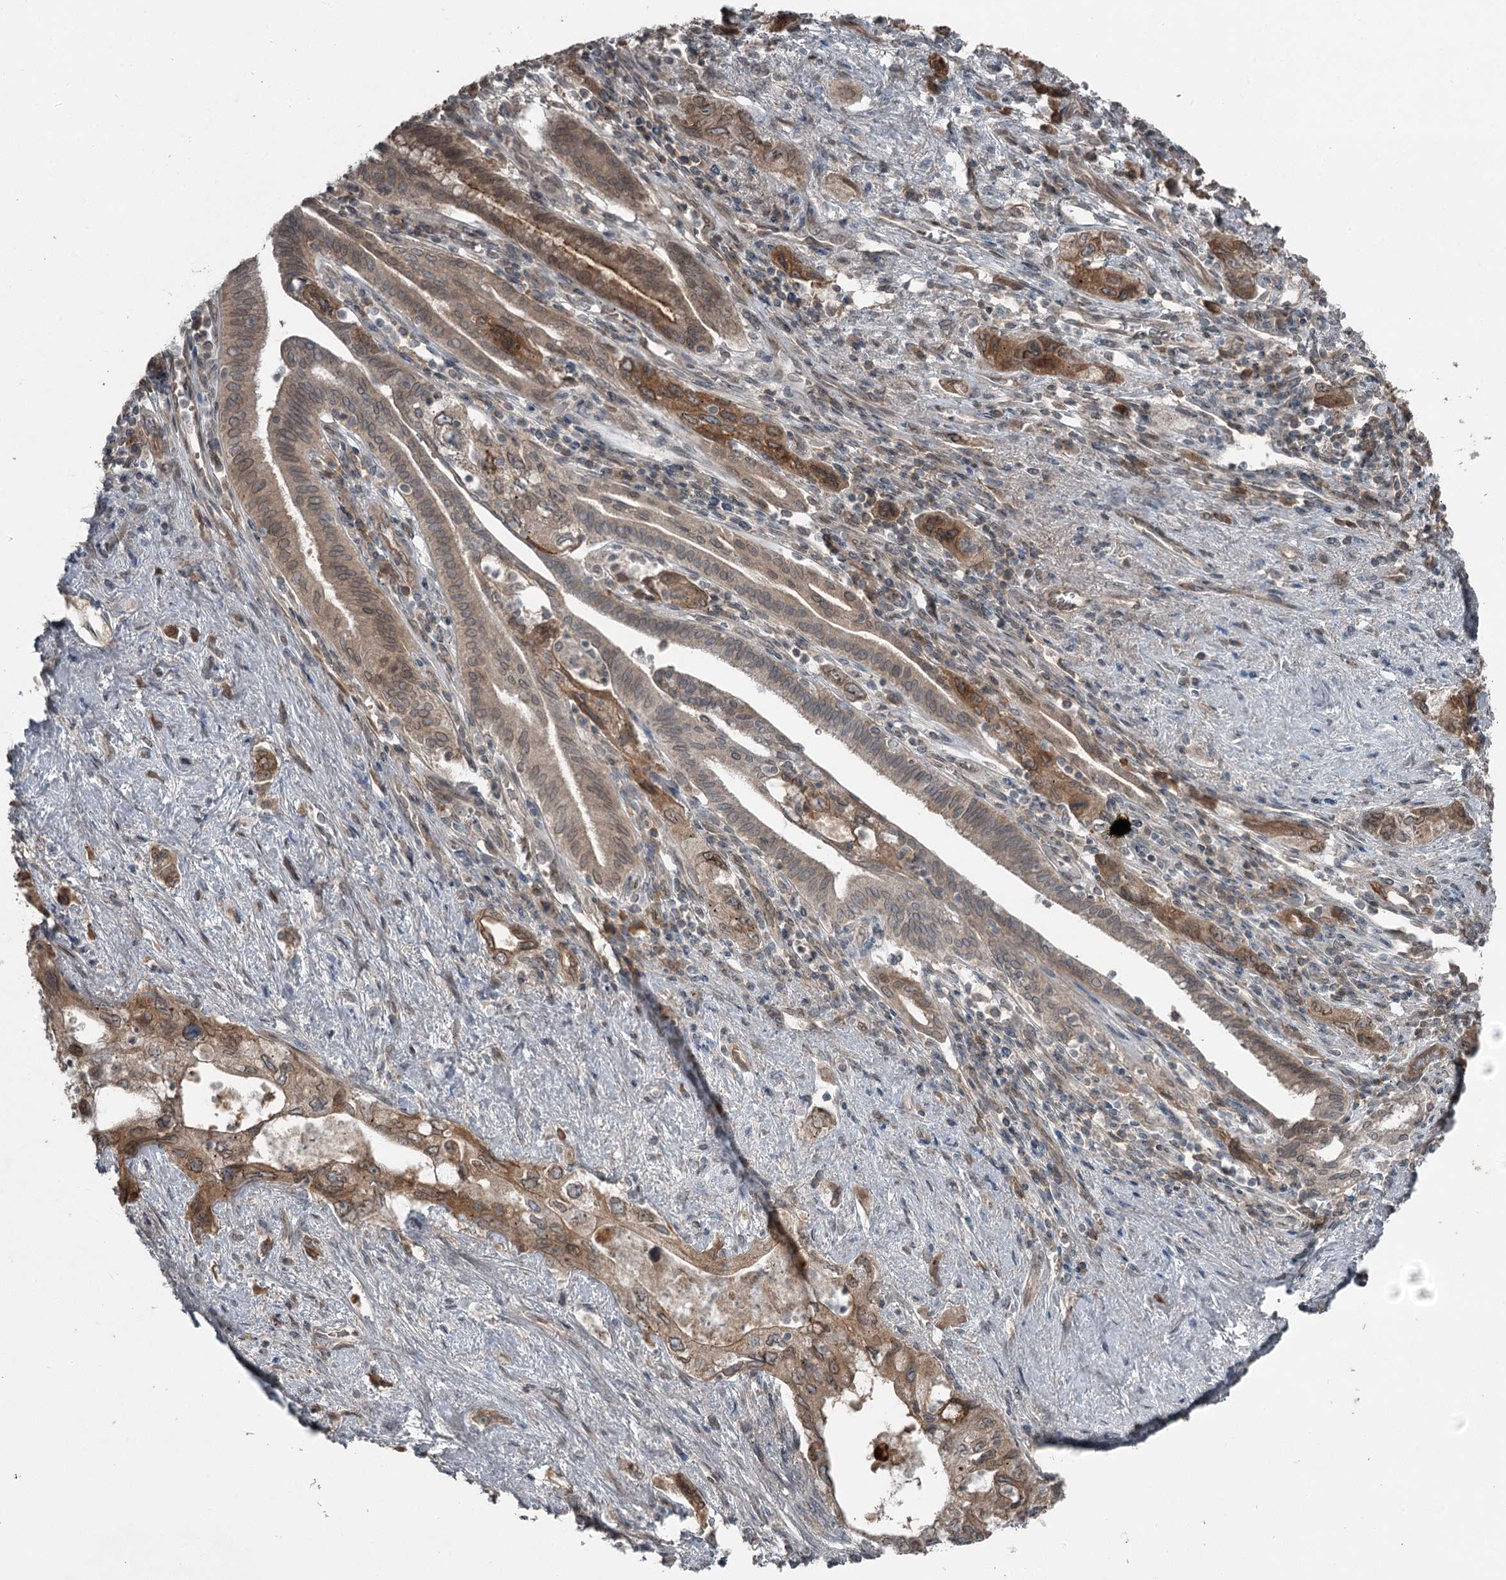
{"staining": {"intensity": "moderate", "quantity": "25%-75%", "location": "cytoplasmic/membranous"}, "tissue": "pancreatic cancer", "cell_type": "Tumor cells", "image_type": "cancer", "snomed": [{"axis": "morphology", "description": "Adenocarcinoma, NOS"}, {"axis": "topography", "description": "Pancreas"}], "caption": "This micrograph demonstrates adenocarcinoma (pancreatic) stained with IHC to label a protein in brown. The cytoplasmic/membranous of tumor cells show moderate positivity for the protein. Nuclei are counter-stained blue.", "gene": "SLC39A8", "patient": {"sex": "female", "age": 73}}